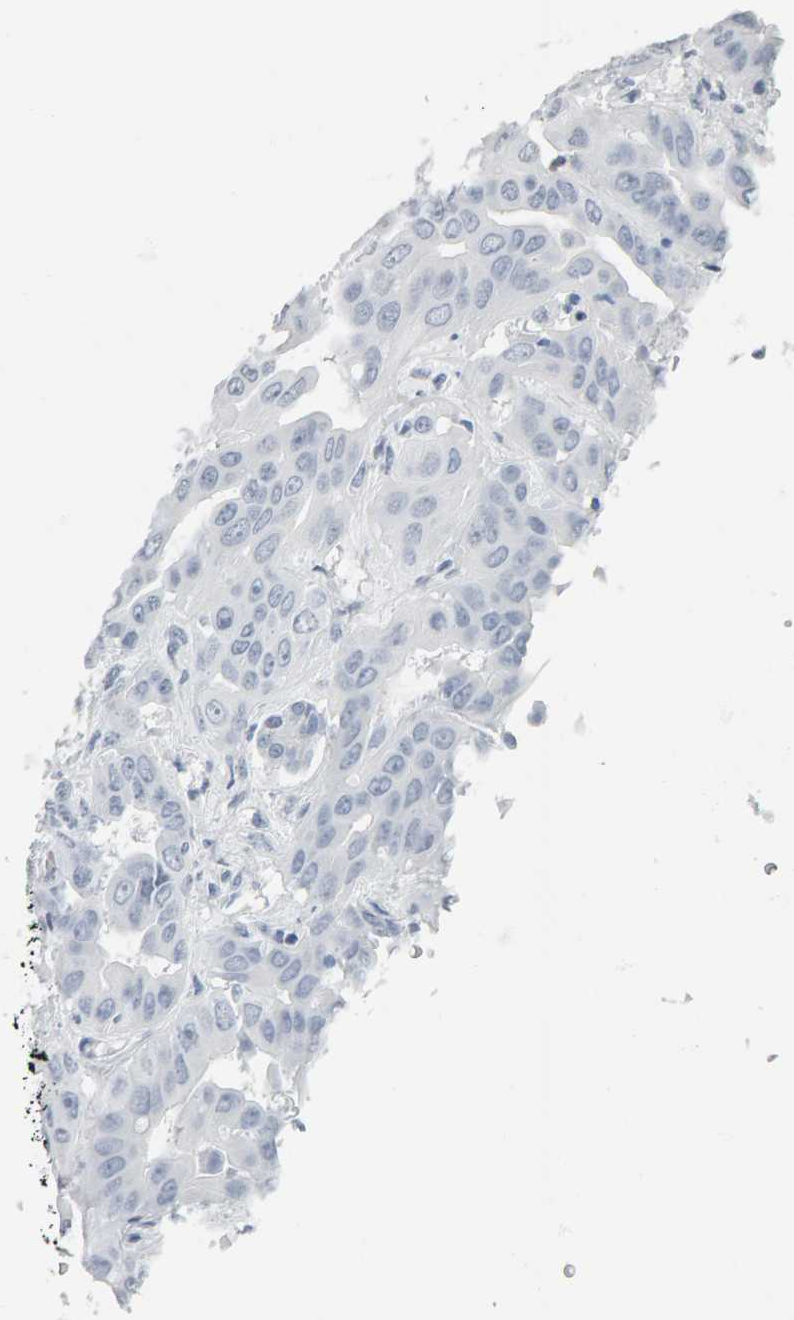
{"staining": {"intensity": "negative", "quantity": "none", "location": "none"}, "tissue": "liver cancer", "cell_type": "Tumor cells", "image_type": "cancer", "snomed": [{"axis": "morphology", "description": "Cholangiocarcinoma"}, {"axis": "topography", "description": "Liver"}], "caption": "Immunohistochemical staining of liver cholangiocarcinoma demonstrates no significant expression in tumor cells.", "gene": "SPACA3", "patient": {"sex": "female", "age": 52}}